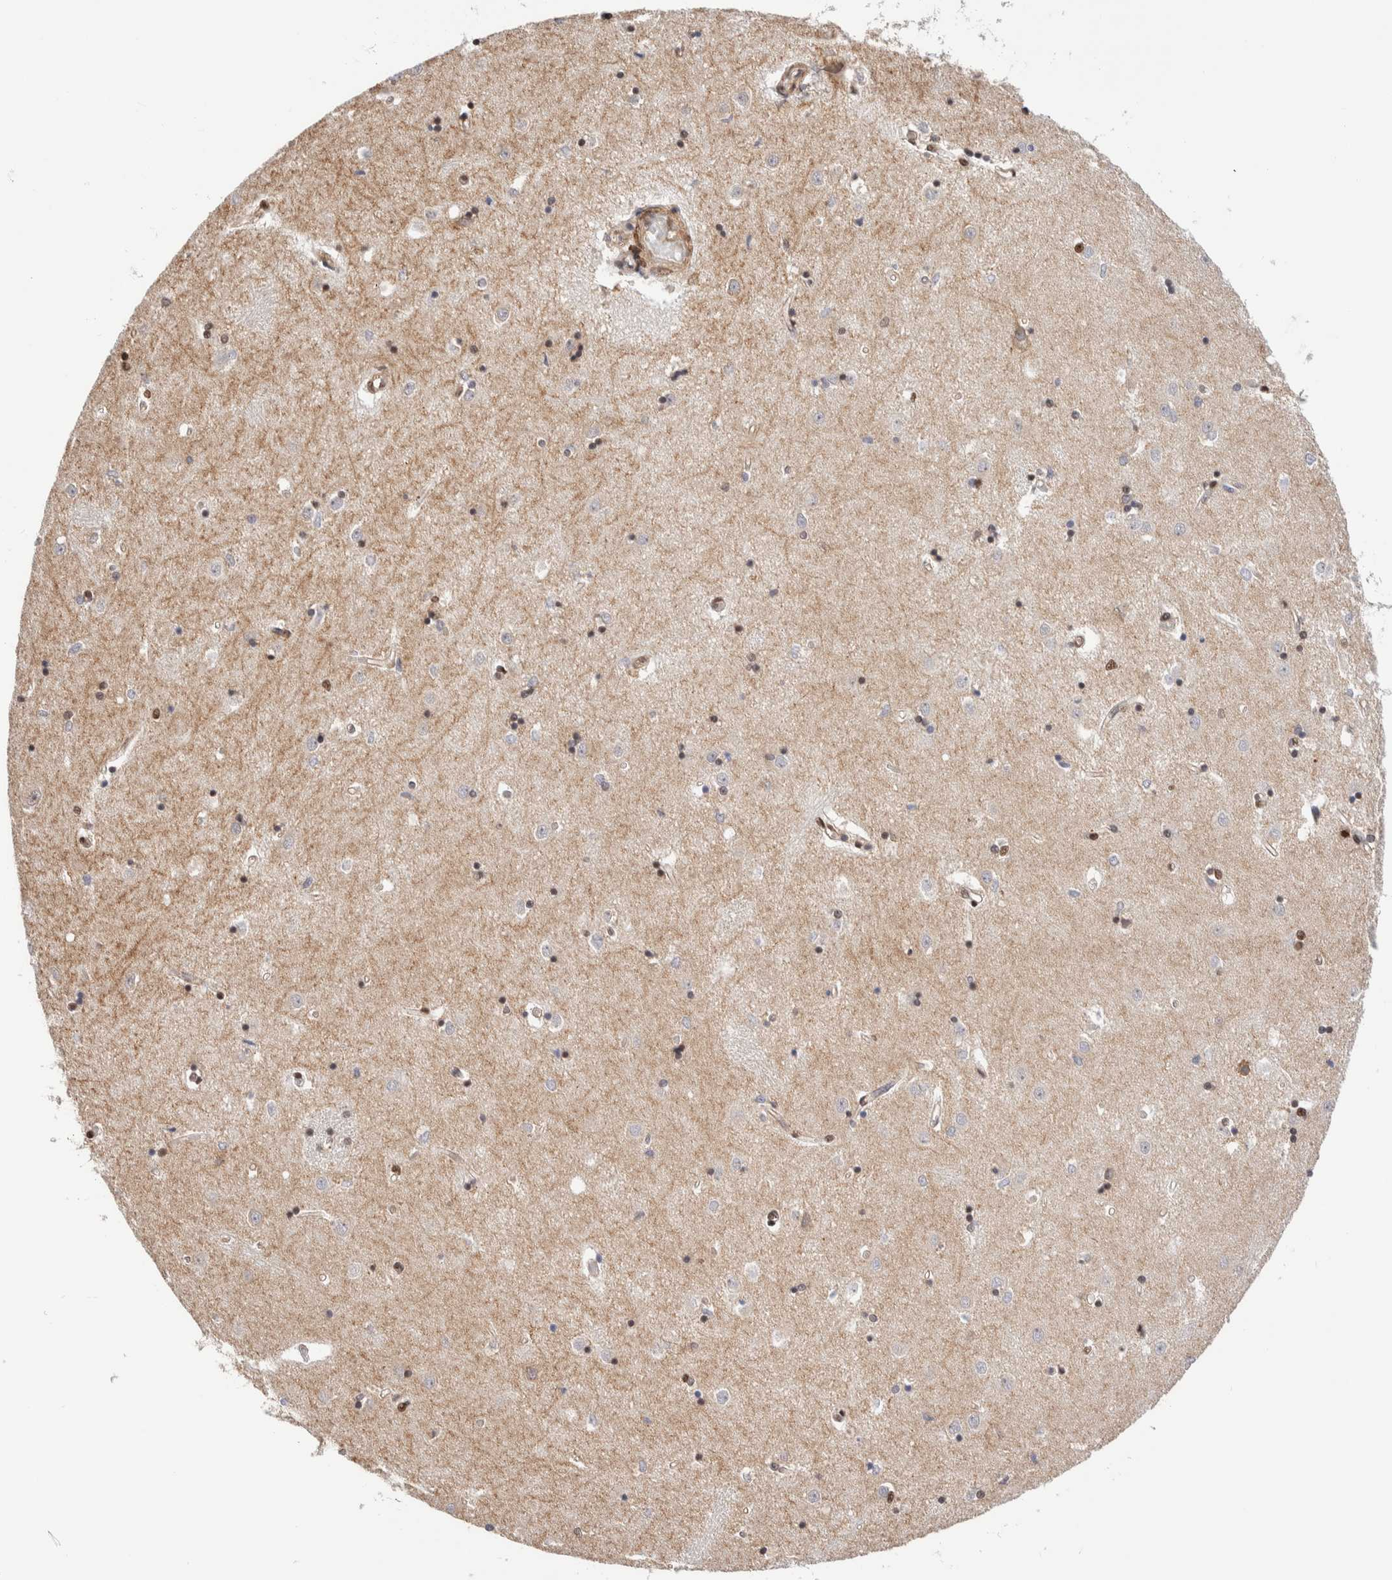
{"staining": {"intensity": "moderate", "quantity": "25%-75%", "location": "nuclear"}, "tissue": "caudate", "cell_type": "Glial cells", "image_type": "normal", "snomed": [{"axis": "morphology", "description": "Normal tissue, NOS"}, {"axis": "topography", "description": "Lateral ventricle wall"}], "caption": "Protein expression analysis of benign human caudate reveals moderate nuclear positivity in about 25%-75% of glial cells. (DAB (3,3'-diaminobenzidine) = brown stain, brightfield microscopy at high magnification).", "gene": "NSMAF", "patient": {"sex": "male", "age": 45}}